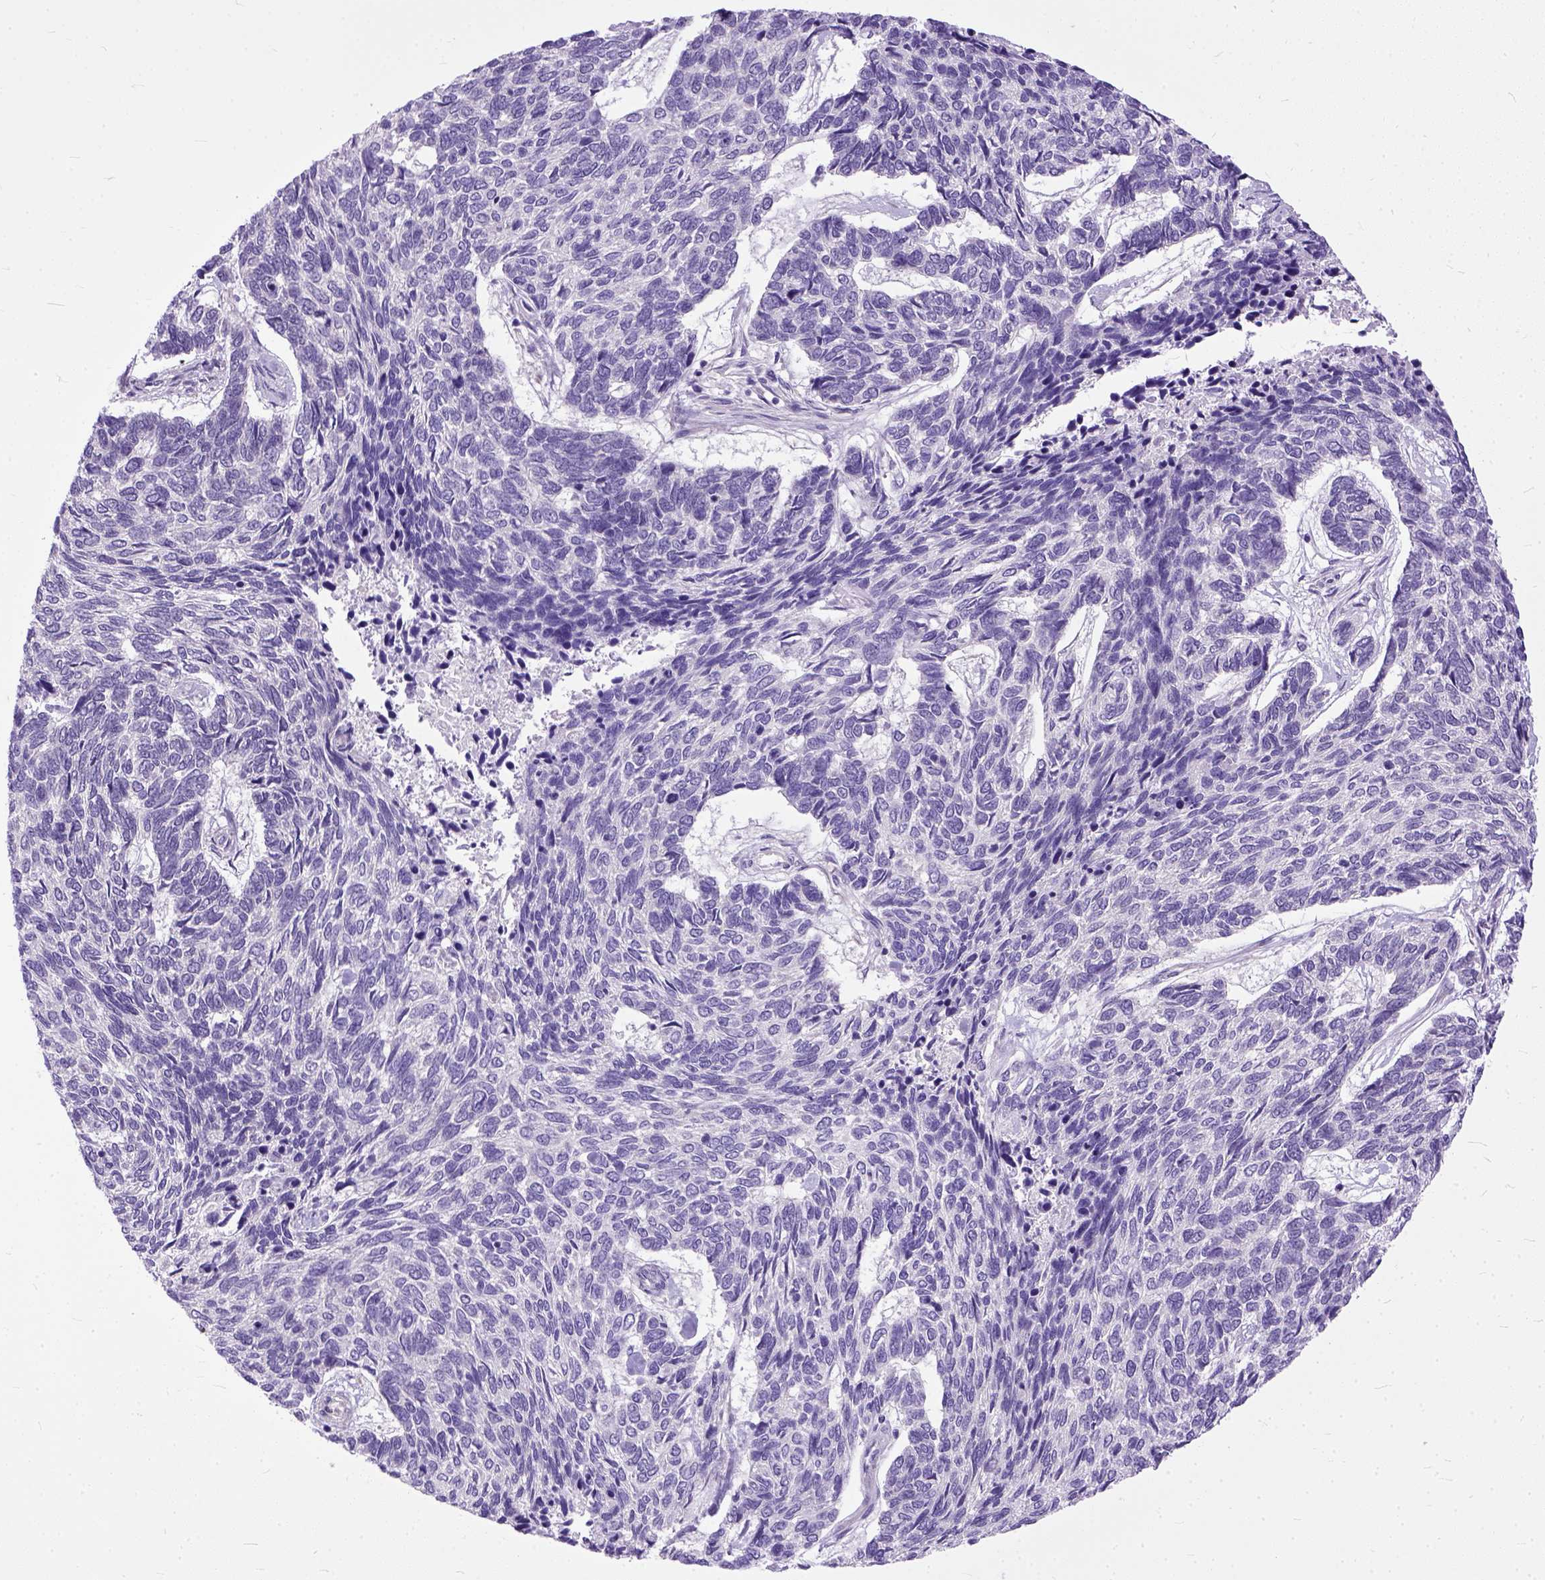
{"staining": {"intensity": "negative", "quantity": "none", "location": "none"}, "tissue": "skin cancer", "cell_type": "Tumor cells", "image_type": "cancer", "snomed": [{"axis": "morphology", "description": "Basal cell carcinoma"}, {"axis": "topography", "description": "Skin"}], "caption": "High magnification brightfield microscopy of skin basal cell carcinoma stained with DAB (brown) and counterstained with hematoxylin (blue): tumor cells show no significant expression.", "gene": "TCEAL7", "patient": {"sex": "female", "age": 65}}